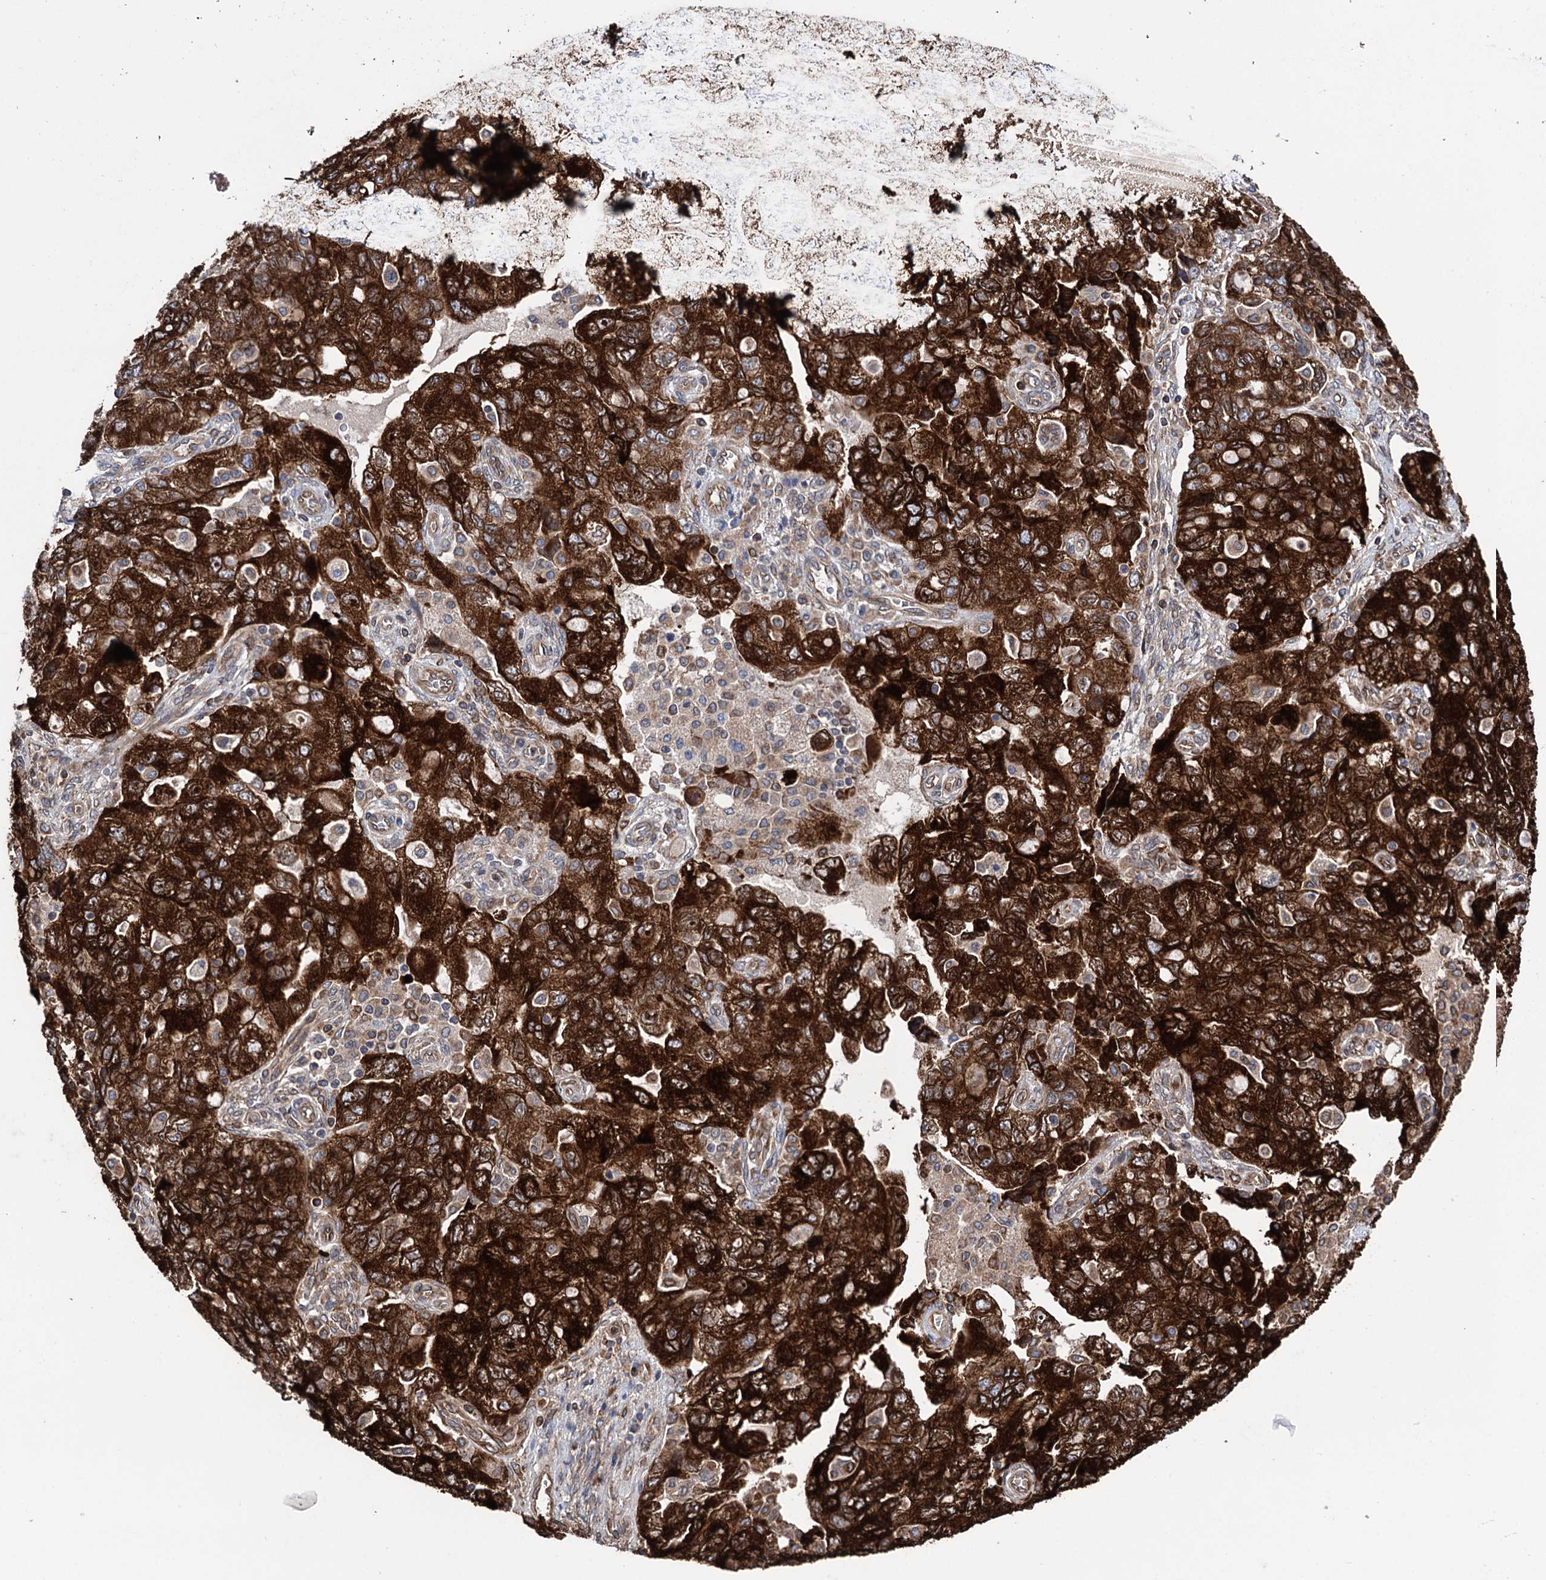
{"staining": {"intensity": "strong", "quantity": ">75%", "location": "cytoplasmic/membranous"}, "tissue": "ovarian cancer", "cell_type": "Tumor cells", "image_type": "cancer", "snomed": [{"axis": "morphology", "description": "Carcinoma, NOS"}, {"axis": "morphology", "description": "Cystadenocarcinoma, serous, NOS"}, {"axis": "topography", "description": "Ovary"}], "caption": "Immunohistochemical staining of ovarian serous cystadenocarcinoma reveals high levels of strong cytoplasmic/membranous protein positivity in approximately >75% of tumor cells.", "gene": "STING1", "patient": {"sex": "female", "age": 69}}